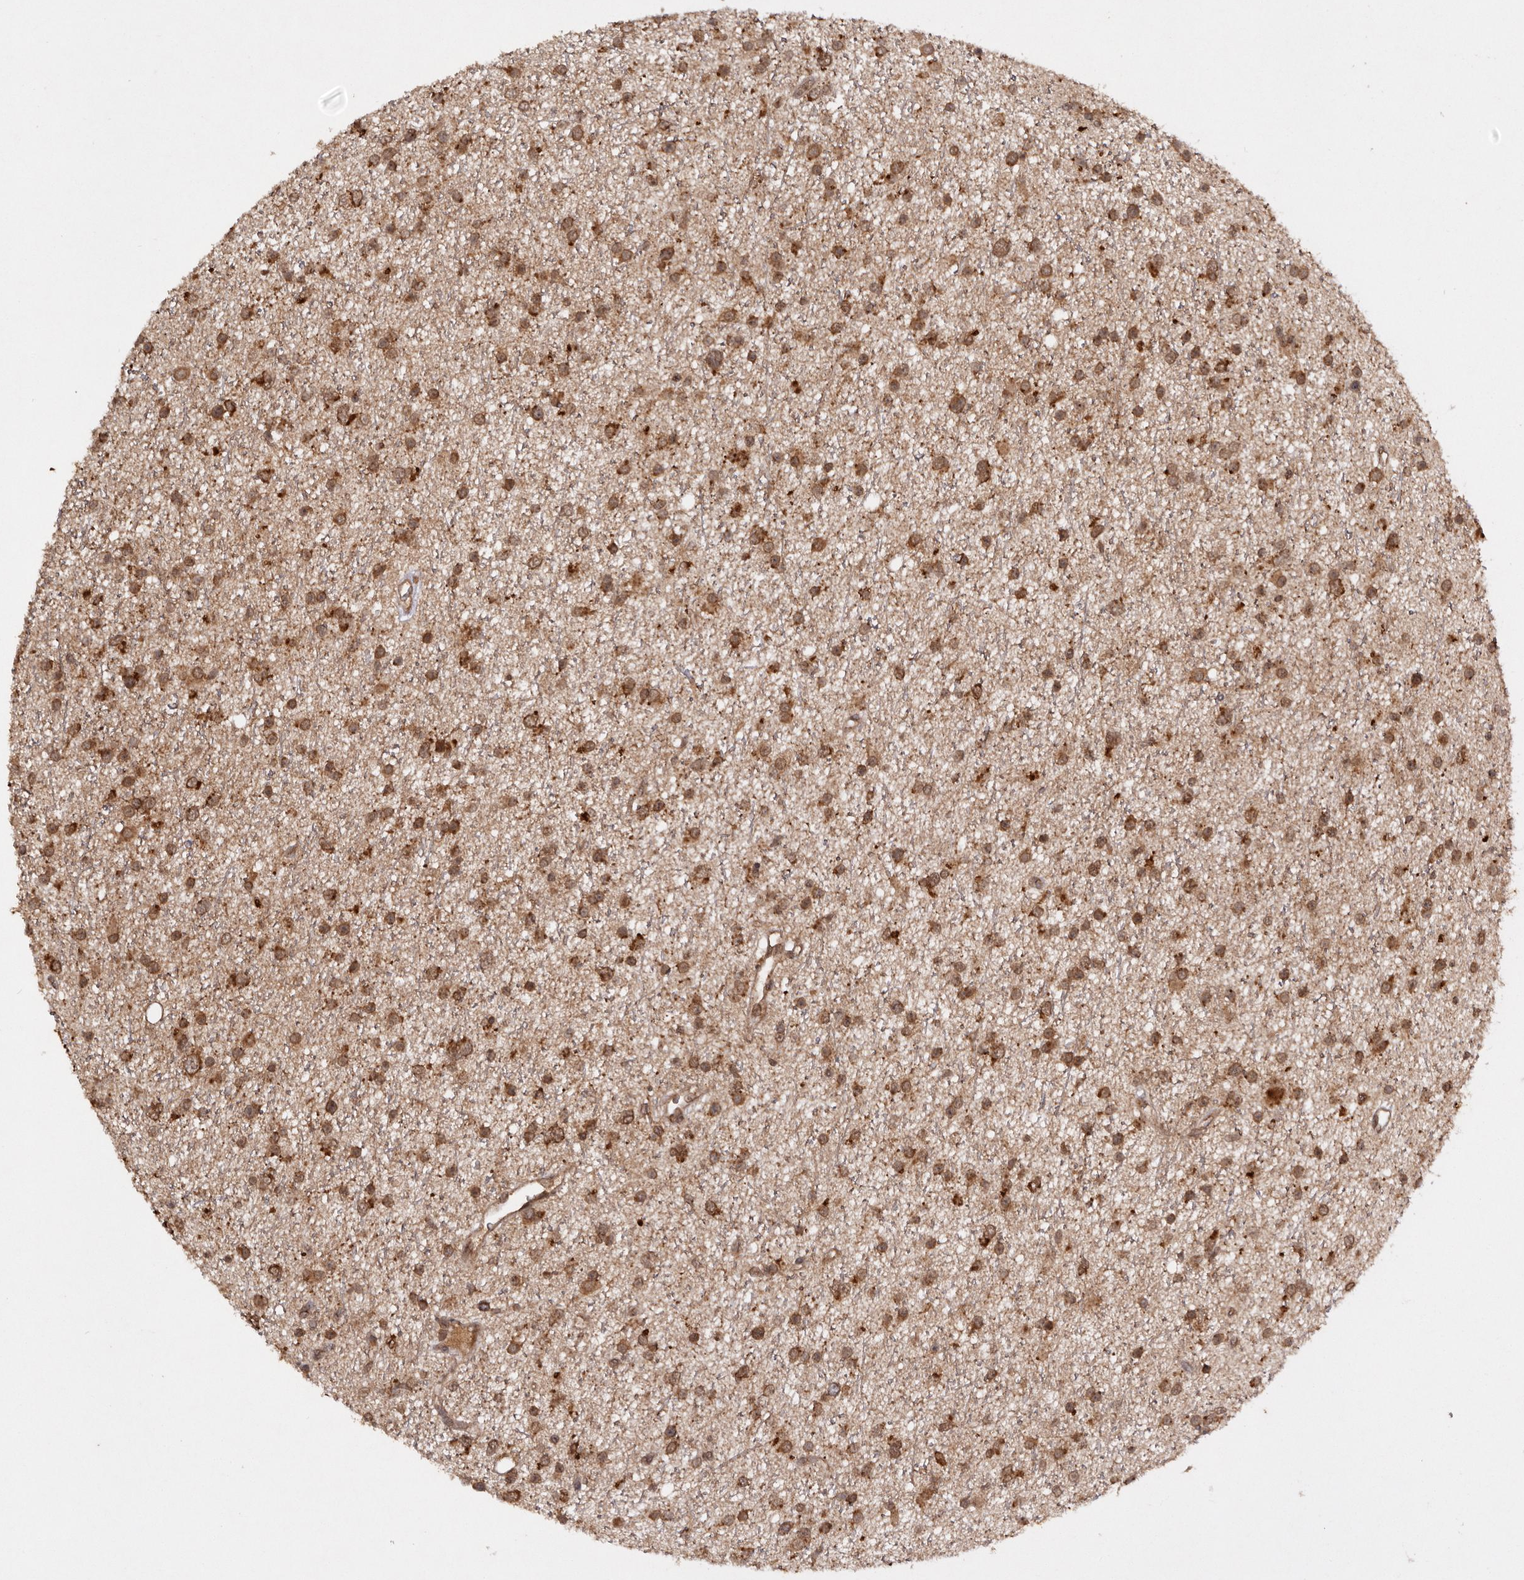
{"staining": {"intensity": "moderate", "quantity": ">75%", "location": "cytoplasmic/membranous,nuclear"}, "tissue": "glioma", "cell_type": "Tumor cells", "image_type": "cancer", "snomed": [{"axis": "morphology", "description": "Glioma, malignant, Low grade"}, {"axis": "topography", "description": "Cerebral cortex"}], "caption": "This is an image of IHC staining of glioma, which shows moderate staining in the cytoplasmic/membranous and nuclear of tumor cells.", "gene": "TARS2", "patient": {"sex": "female", "age": 39}}